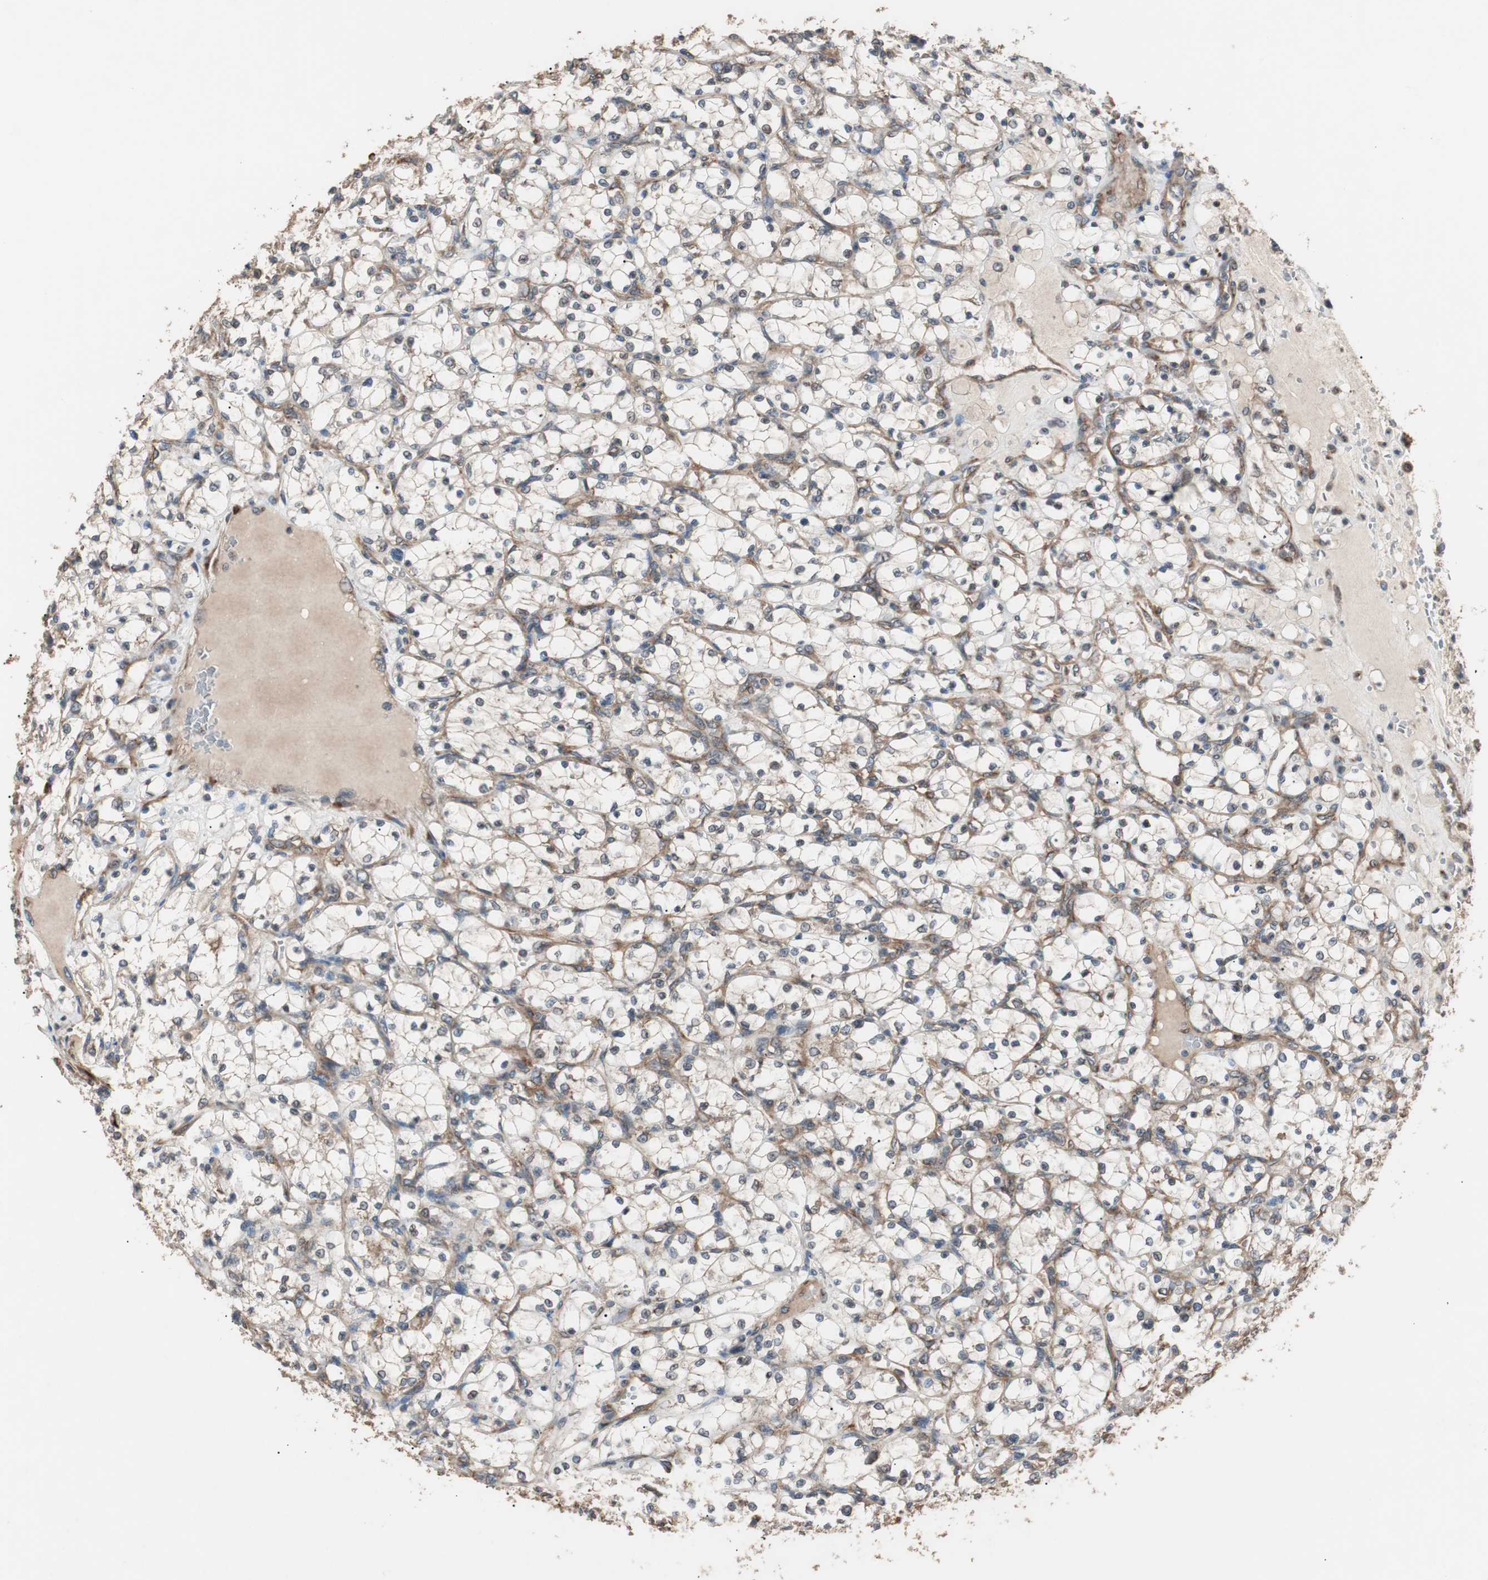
{"staining": {"intensity": "weak", "quantity": "25%-75%", "location": "cytoplasmic/membranous"}, "tissue": "renal cancer", "cell_type": "Tumor cells", "image_type": "cancer", "snomed": [{"axis": "morphology", "description": "Adenocarcinoma, NOS"}, {"axis": "topography", "description": "Kidney"}], "caption": "Immunohistochemical staining of human renal cancer (adenocarcinoma) reveals weak cytoplasmic/membranous protein staining in about 25%-75% of tumor cells. (DAB IHC, brown staining for protein, blue staining for nuclei).", "gene": "LZTS1", "patient": {"sex": "female", "age": 69}}